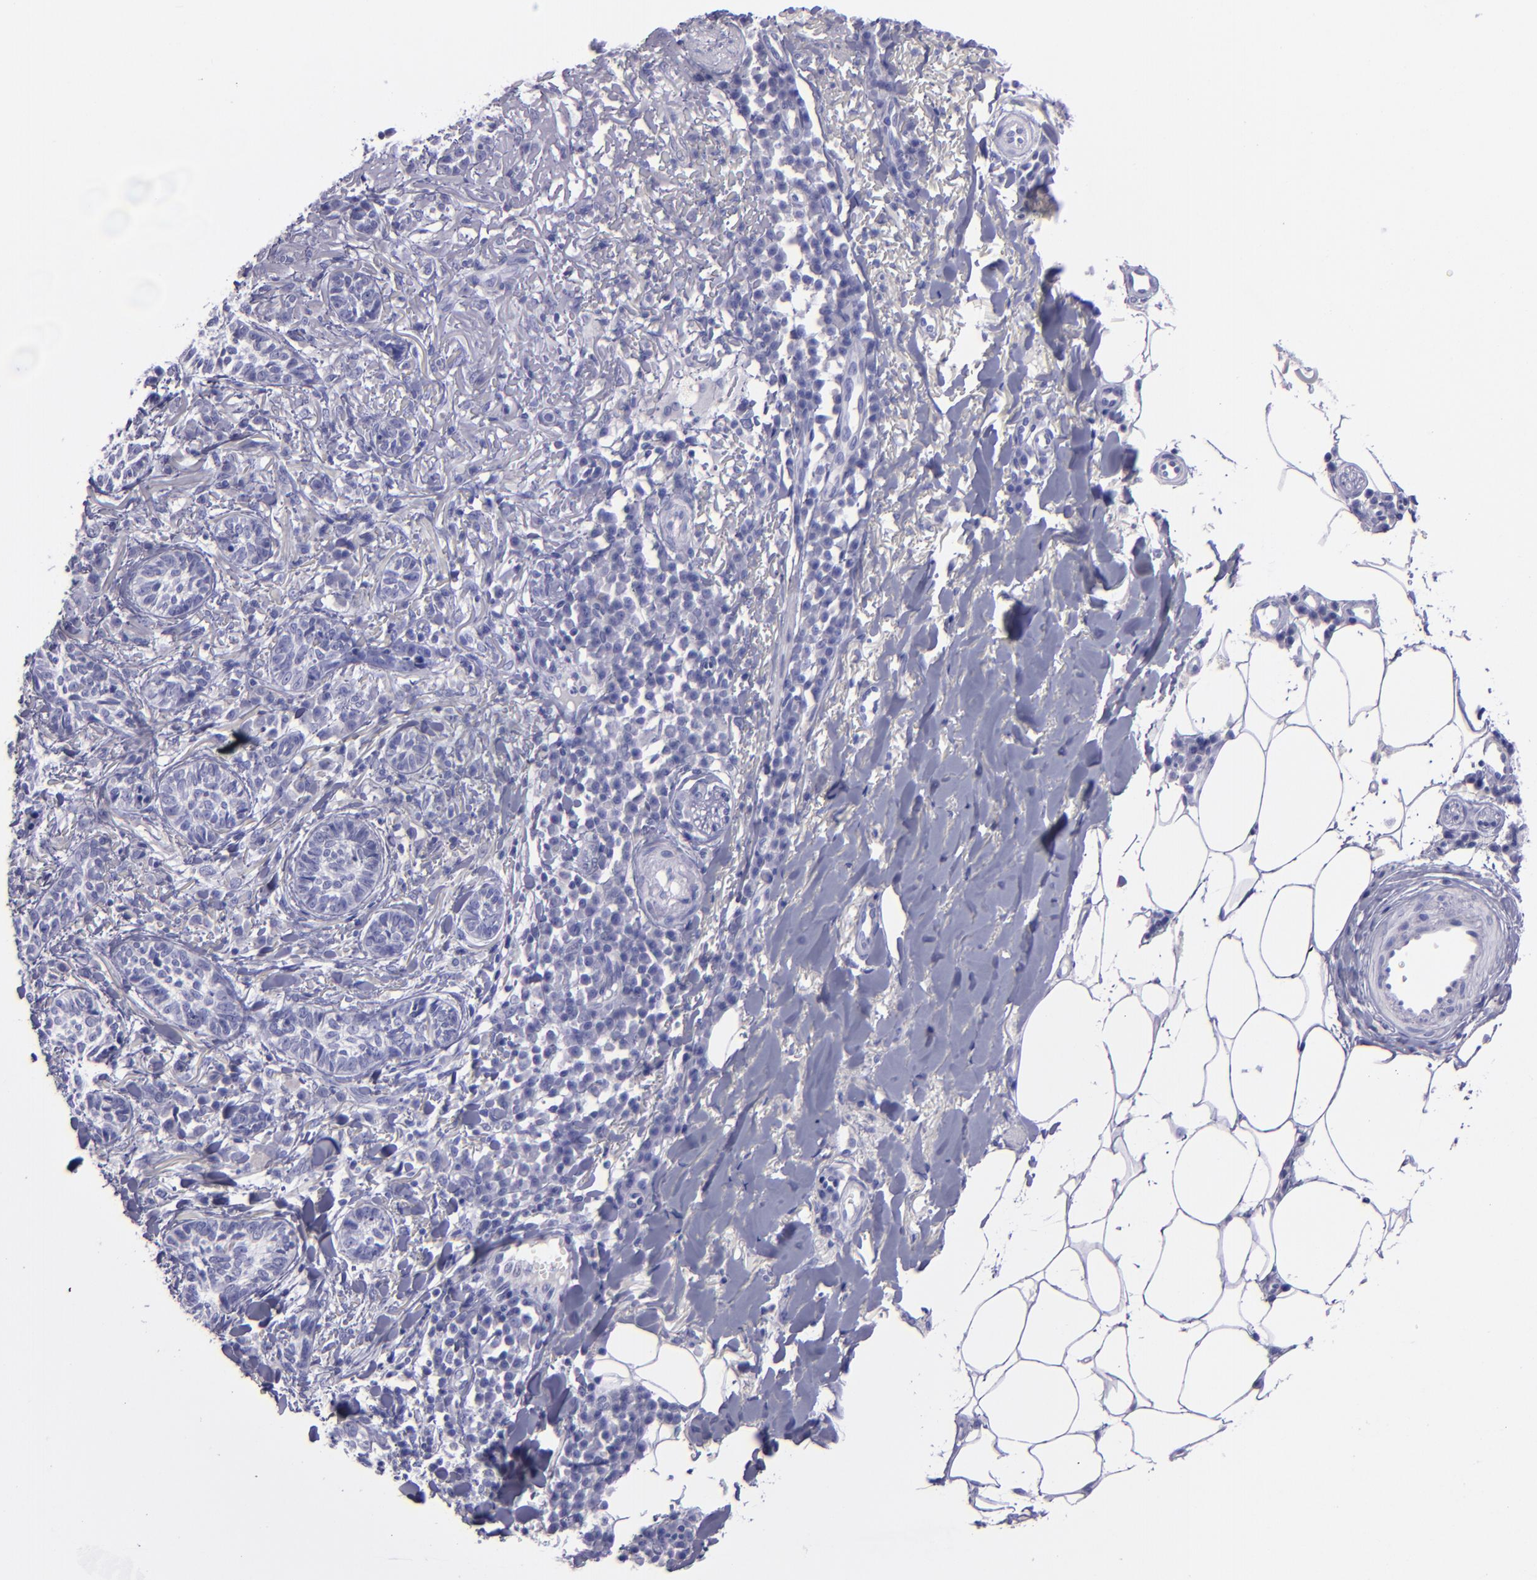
{"staining": {"intensity": "negative", "quantity": "none", "location": "none"}, "tissue": "skin cancer", "cell_type": "Tumor cells", "image_type": "cancer", "snomed": [{"axis": "morphology", "description": "Basal cell carcinoma"}, {"axis": "topography", "description": "Skin"}], "caption": "Tumor cells show no significant positivity in skin basal cell carcinoma.", "gene": "TNNT3", "patient": {"sex": "female", "age": 89}}